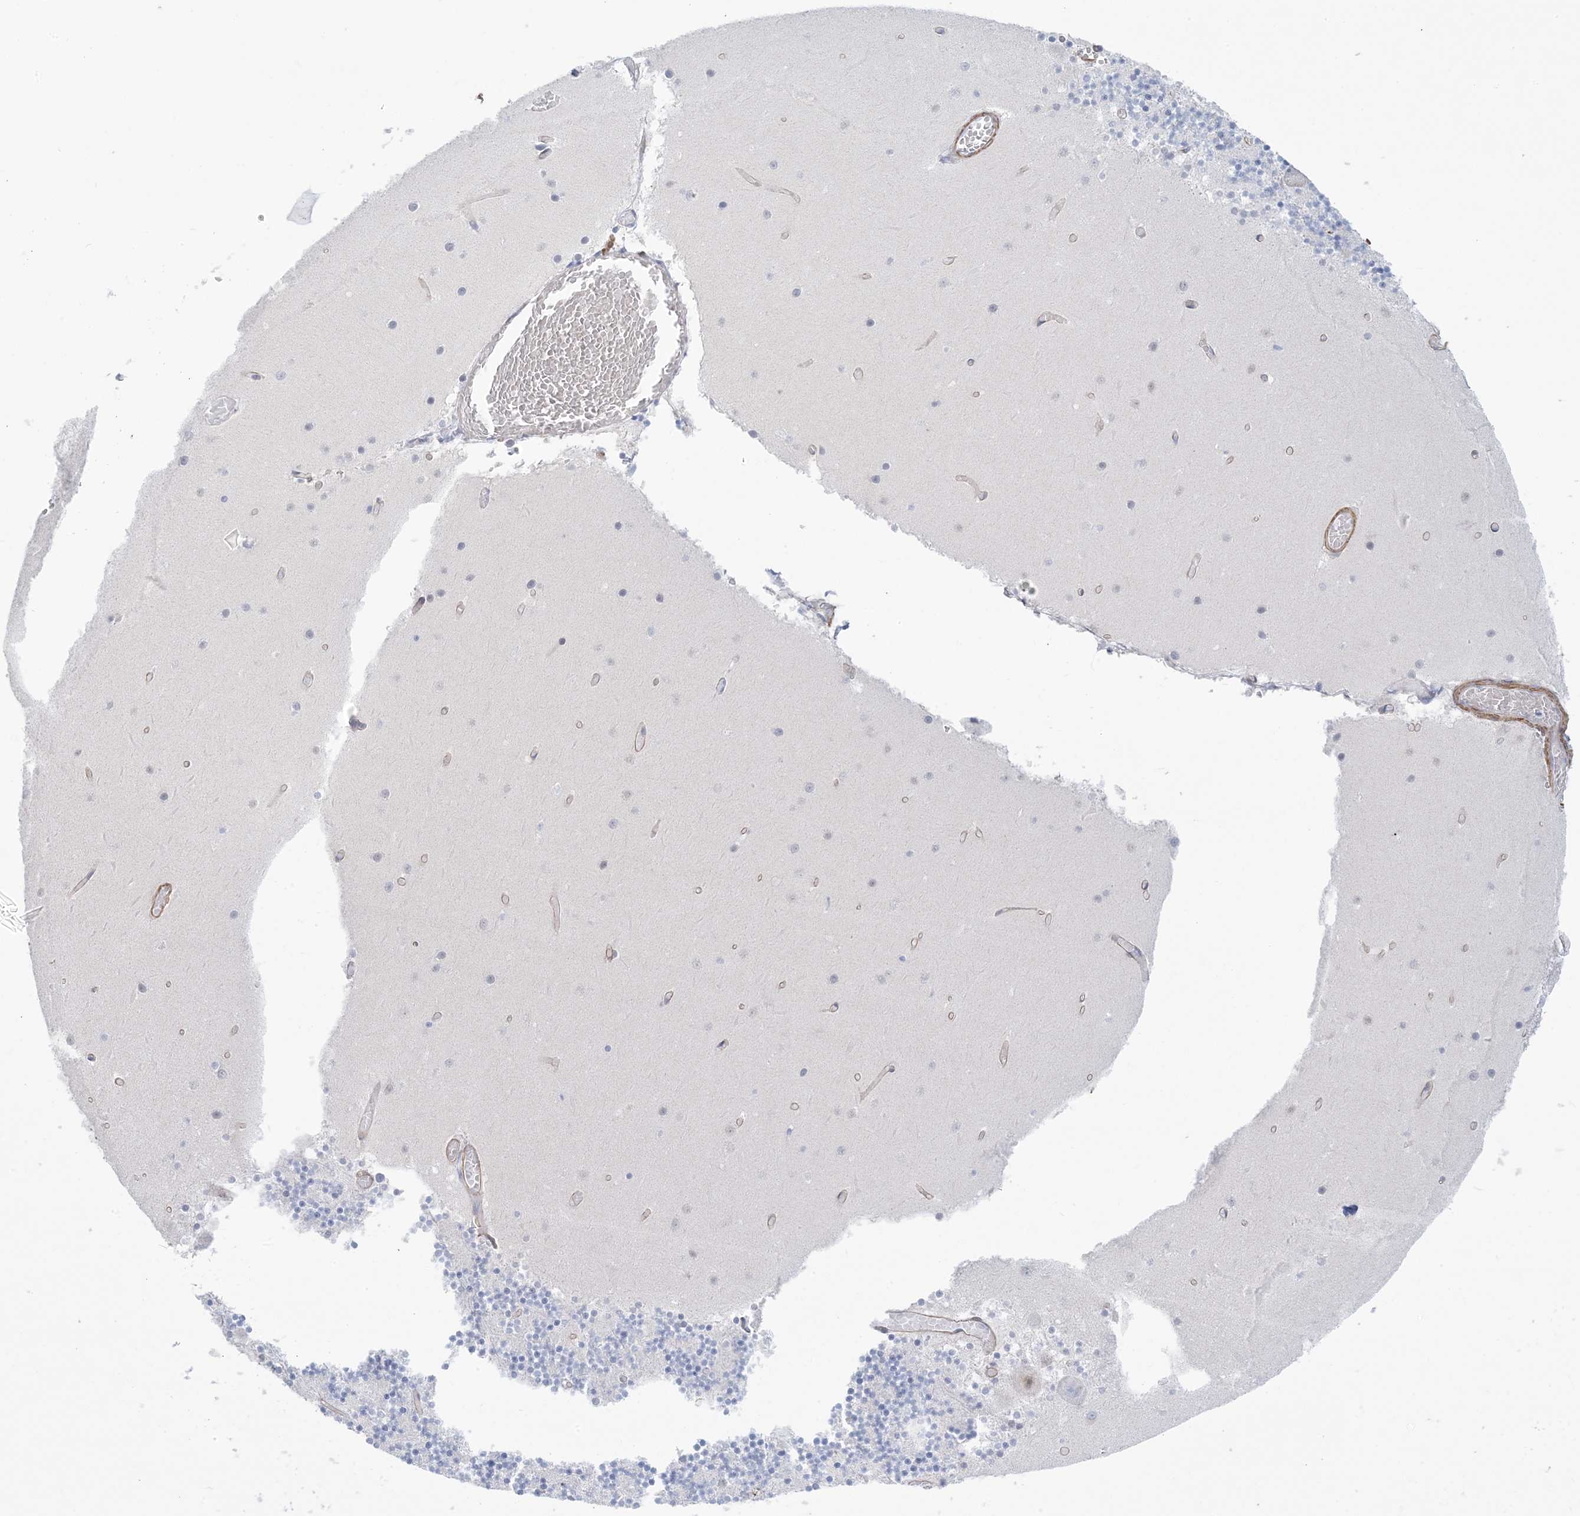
{"staining": {"intensity": "negative", "quantity": "none", "location": "none"}, "tissue": "cerebellum", "cell_type": "Cells in granular layer", "image_type": "normal", "snomed": [{"axis": "morphology", "description": "Normal tissue, NOS"}, {"axis": "topography", "description": "Cerebellum"}], "caption": "Micrograph shows no significant protein expression in cells in granular layer of normal cerebellum.", "gene": "AGXT", "patient": {"sex": "female", "age": 28}}